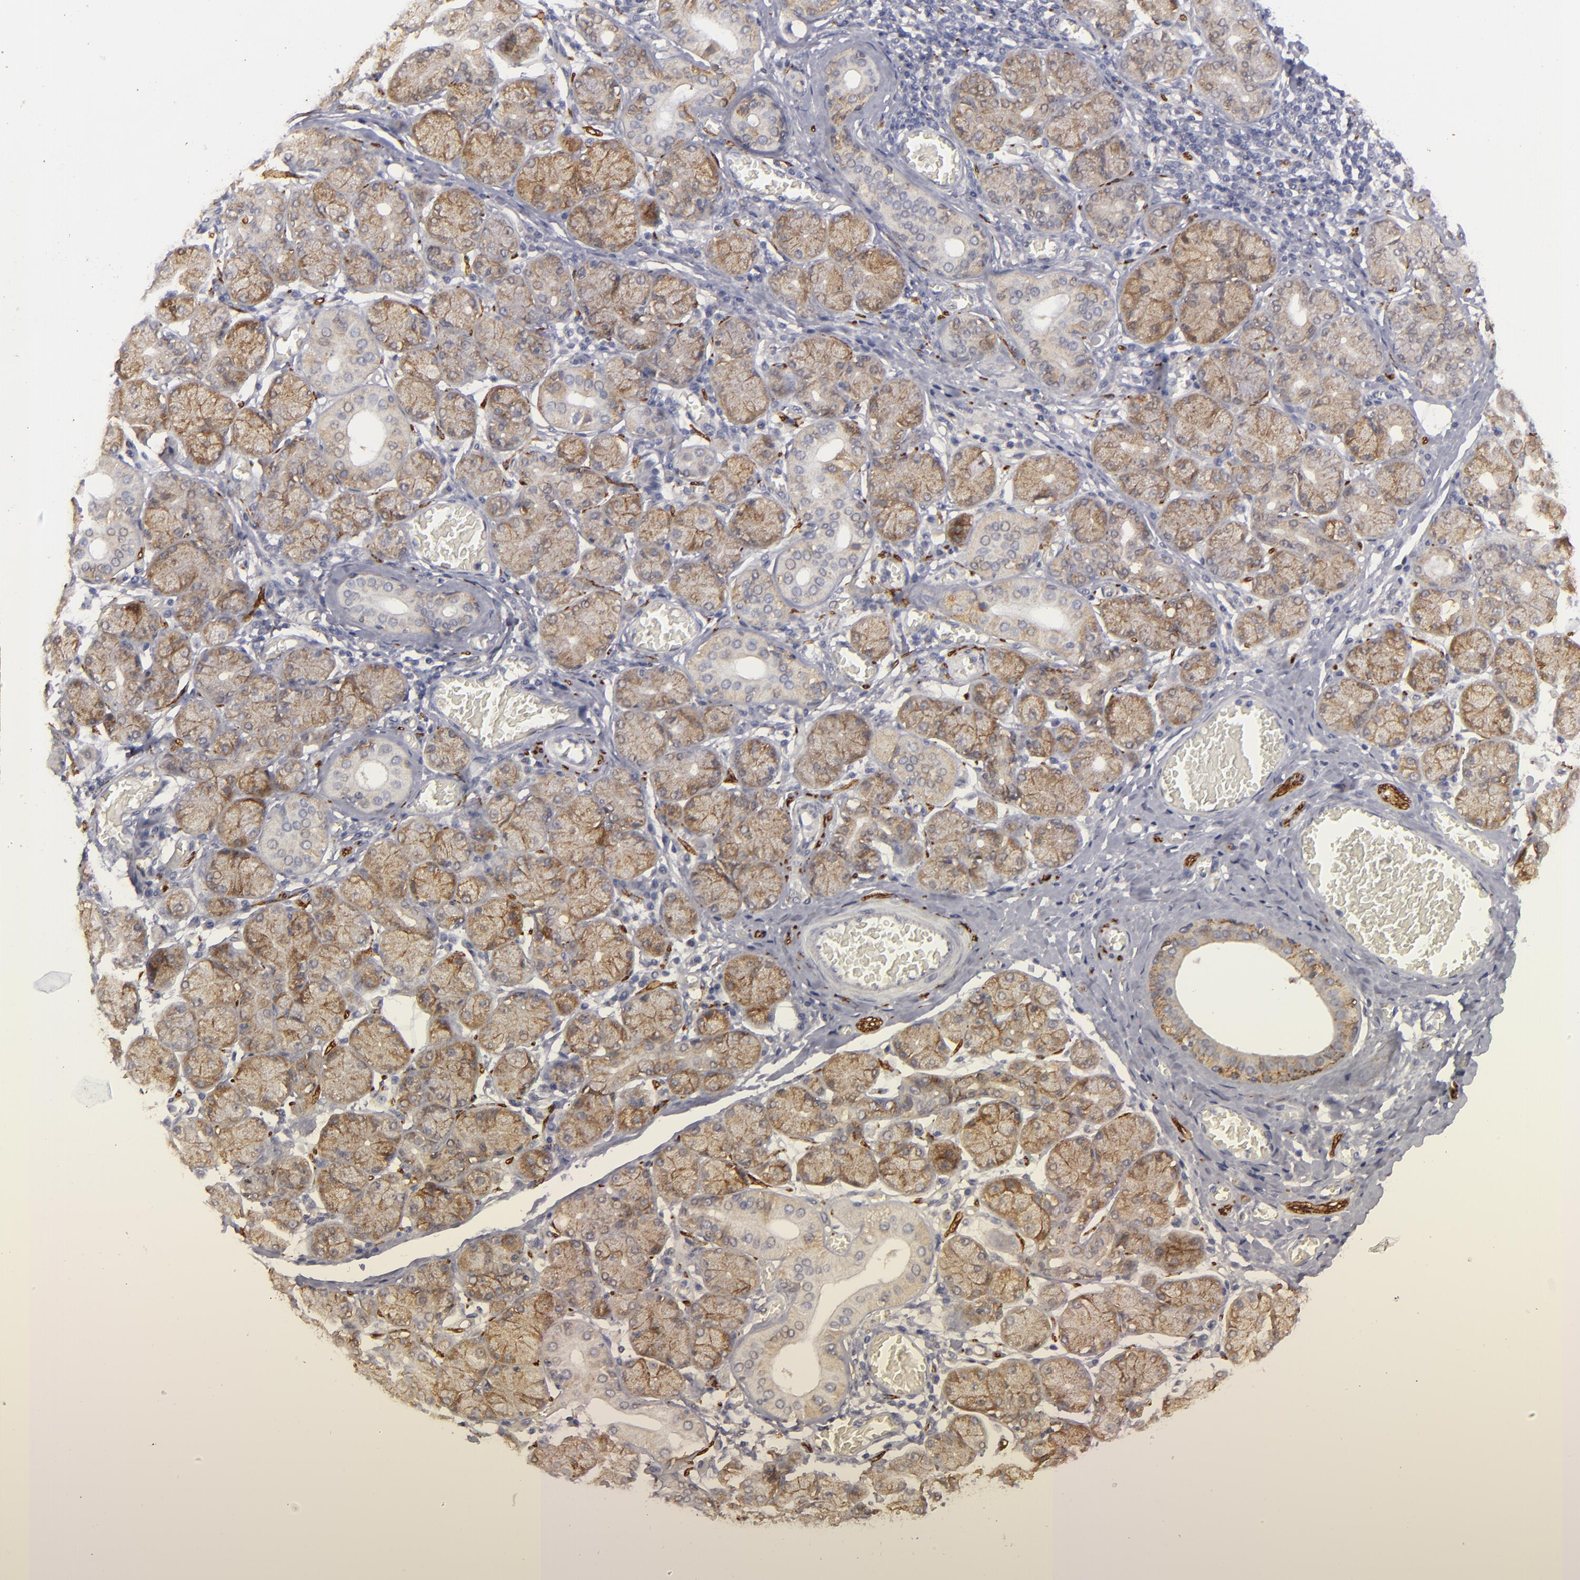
{"staining": {"intensity": "moderate", "quantity": ">75%", "location": "cytoplasmic/membranous"}, "tissue": "salivary gland", "cell_type": "Glandular cells", "image_type": "normal", "snomed": [{"axis": "morphology", "description": "Normal tissue, NOS"}, {"axis": "topography", "description": "Salivary gland"}], "caption": "Immunohistochemistry (IHC) micrograph of benign human salivary gland stained for a protein (brown), which displays medium levels of moderate cytoplasmic/membranous positivity in about >75% of glandular cells.", "gene": "ALCAM", "patient": {"sex": "female", "age": 24}}